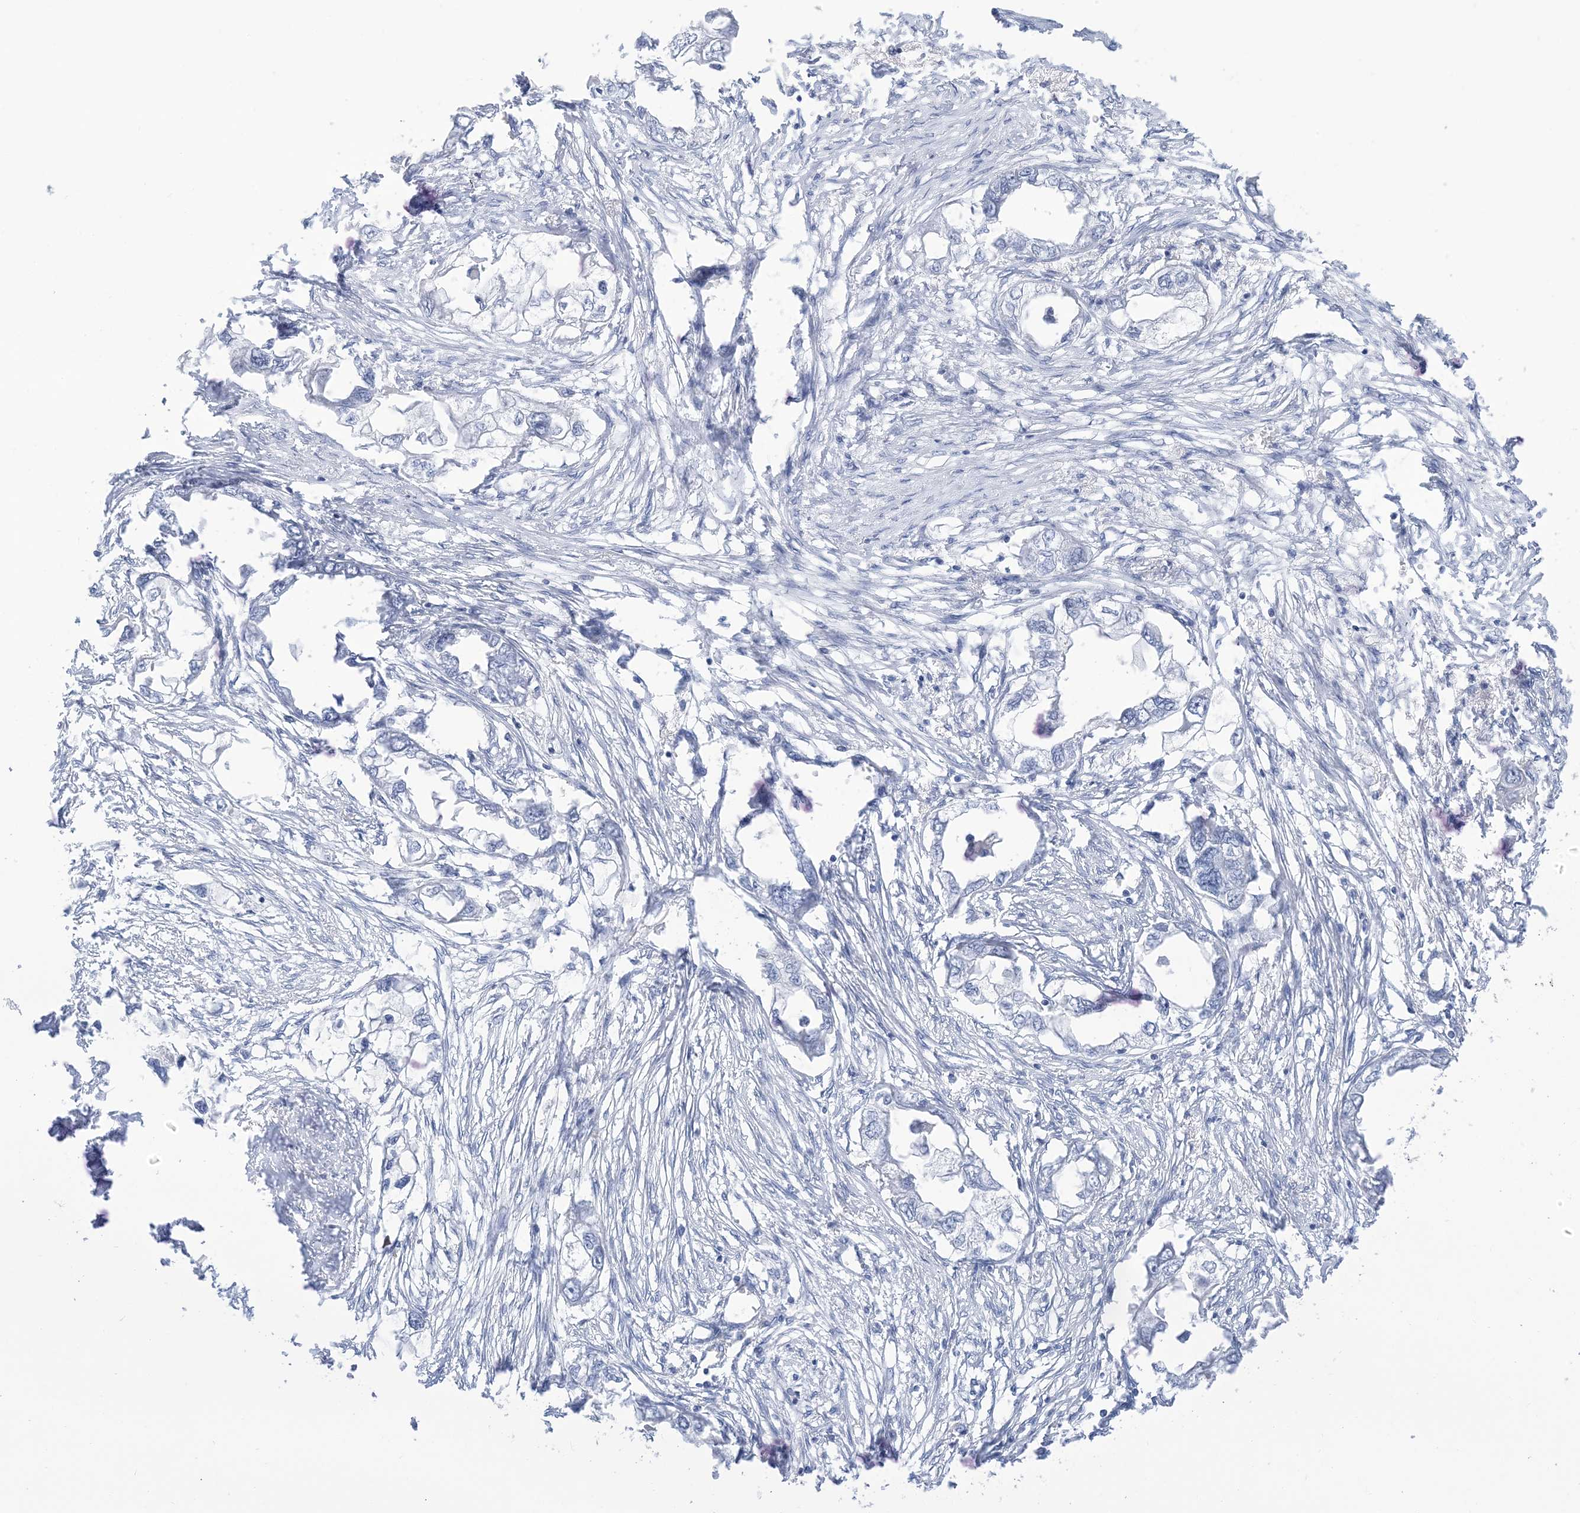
{"staining": {"intensity": "negative", "quantity": "none", "location": "none"}, "tissue": "endometrial cancer", "cell_type": "Tumor cells", "image_type": "cancer", "snomed": [{"axis": "morphology", "description": "Adenocarcinoma, NOS"}, {"axis": "morphology", "description": "Adenocarcinoma, metastatic, NOS"}, {"axis": "topography", "description": "Adipose tissue"}, {"axis": "topography", "description": "Endometrium"}], "caption": "This is an immunohistochemistry micrograph of endometrial cancer (adenocarcinoma). There is no staining in tumor cells.", "gene": "IL36B", "patient": {"sex": "female", "age": 67}}